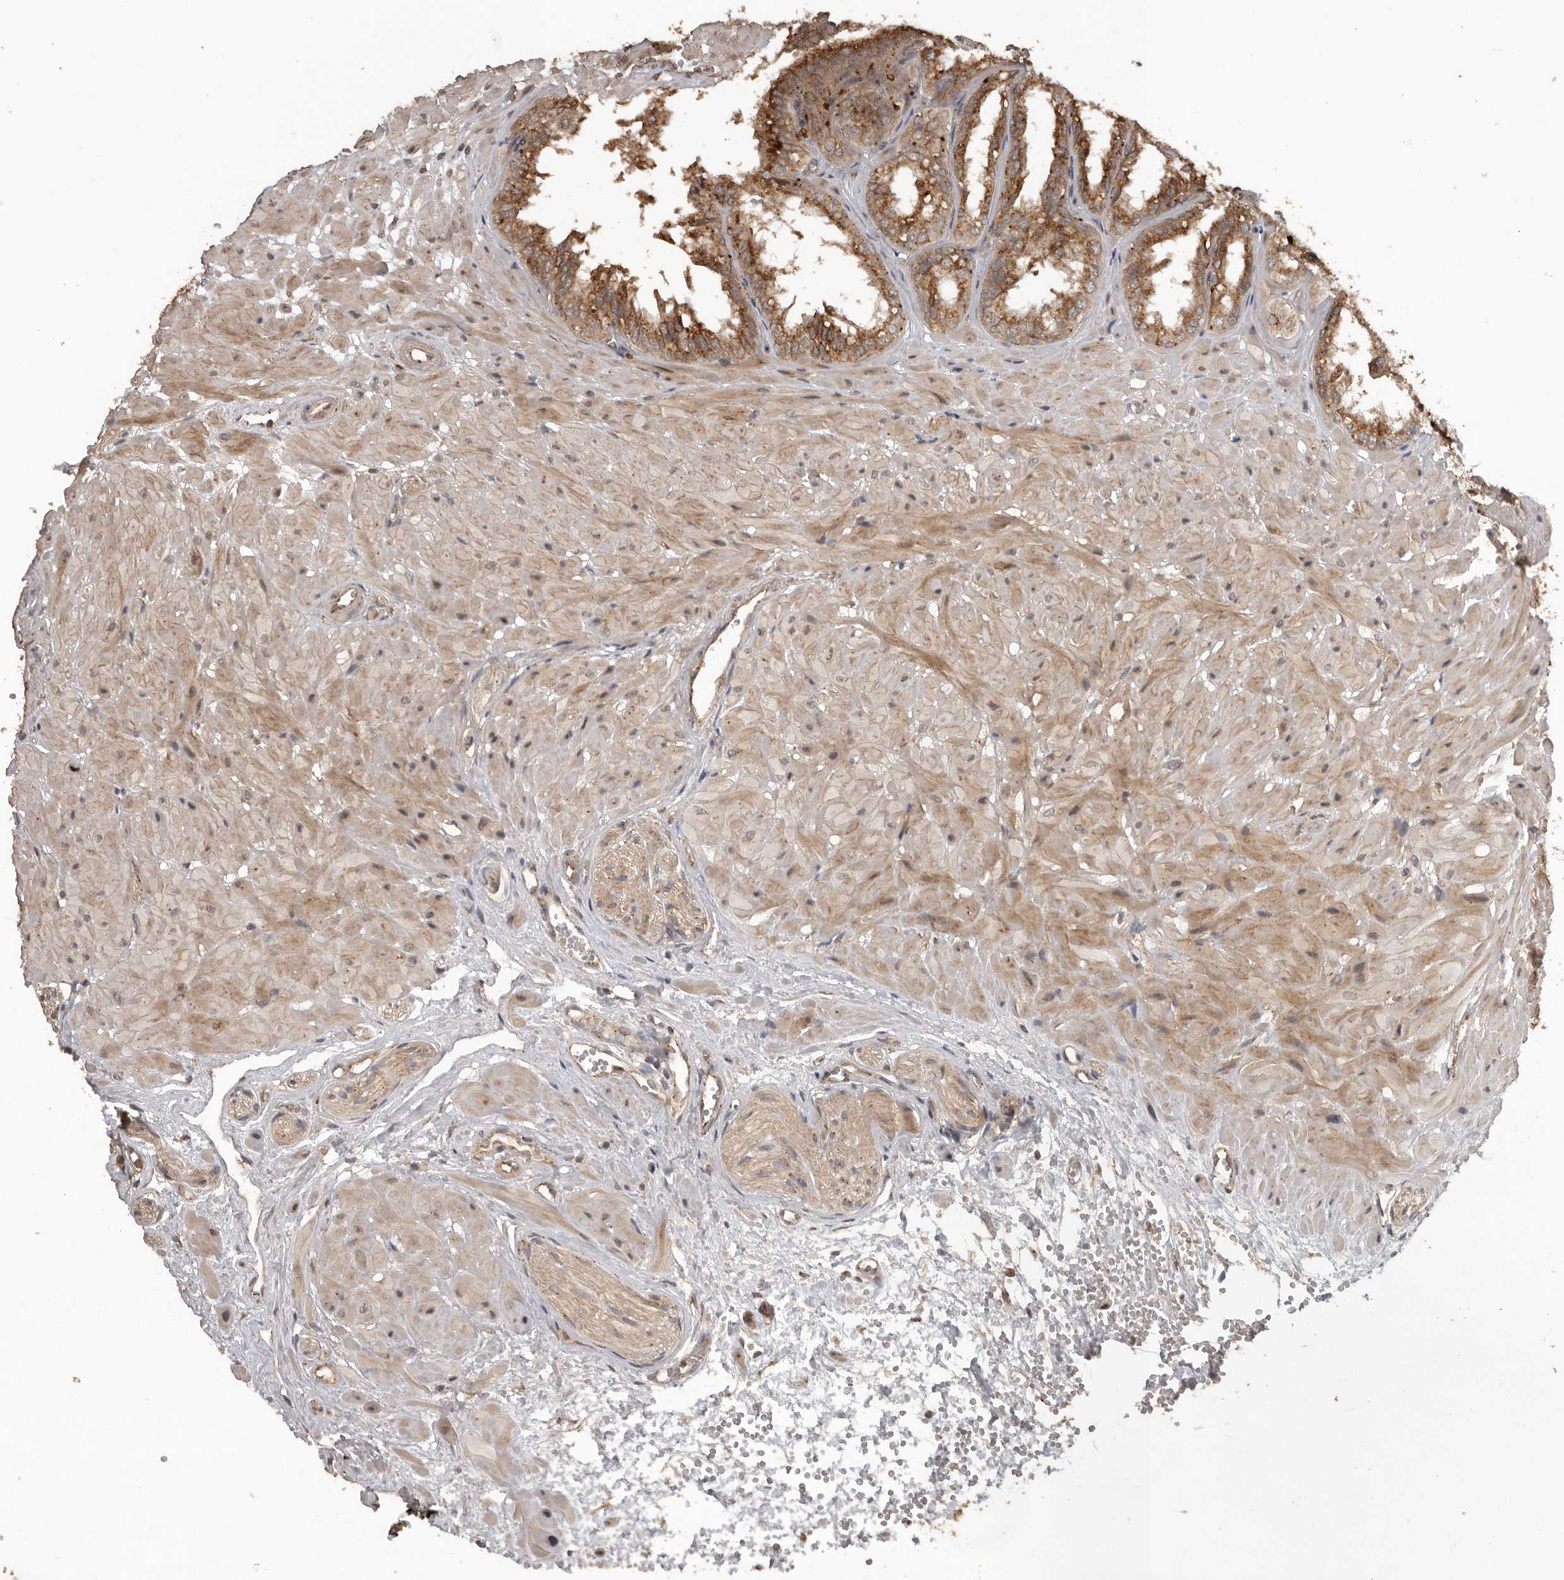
{"staining": {"intensity": "strong", "quantity": ">75%", "location": "cytoplasmic/membranous"}, "tissue": "seminal vesicle", "cell_type": "Glandular cells", "image_type": "normal", "snomed": [{"axis": "morphology", "description": "Normal tissue, NOS"}, {"axis": "topography", "description": "Prostate"}, {"axis": "topography", "description": "Seminal veicle"}], "caption": "A brown stain highlights strong cytoplasmic/membranous staining of a protein in glandular cells of unremarkable seminal vesicle.", "gene": "CEP350", "patient": {"sex": "male", "age": 51}}